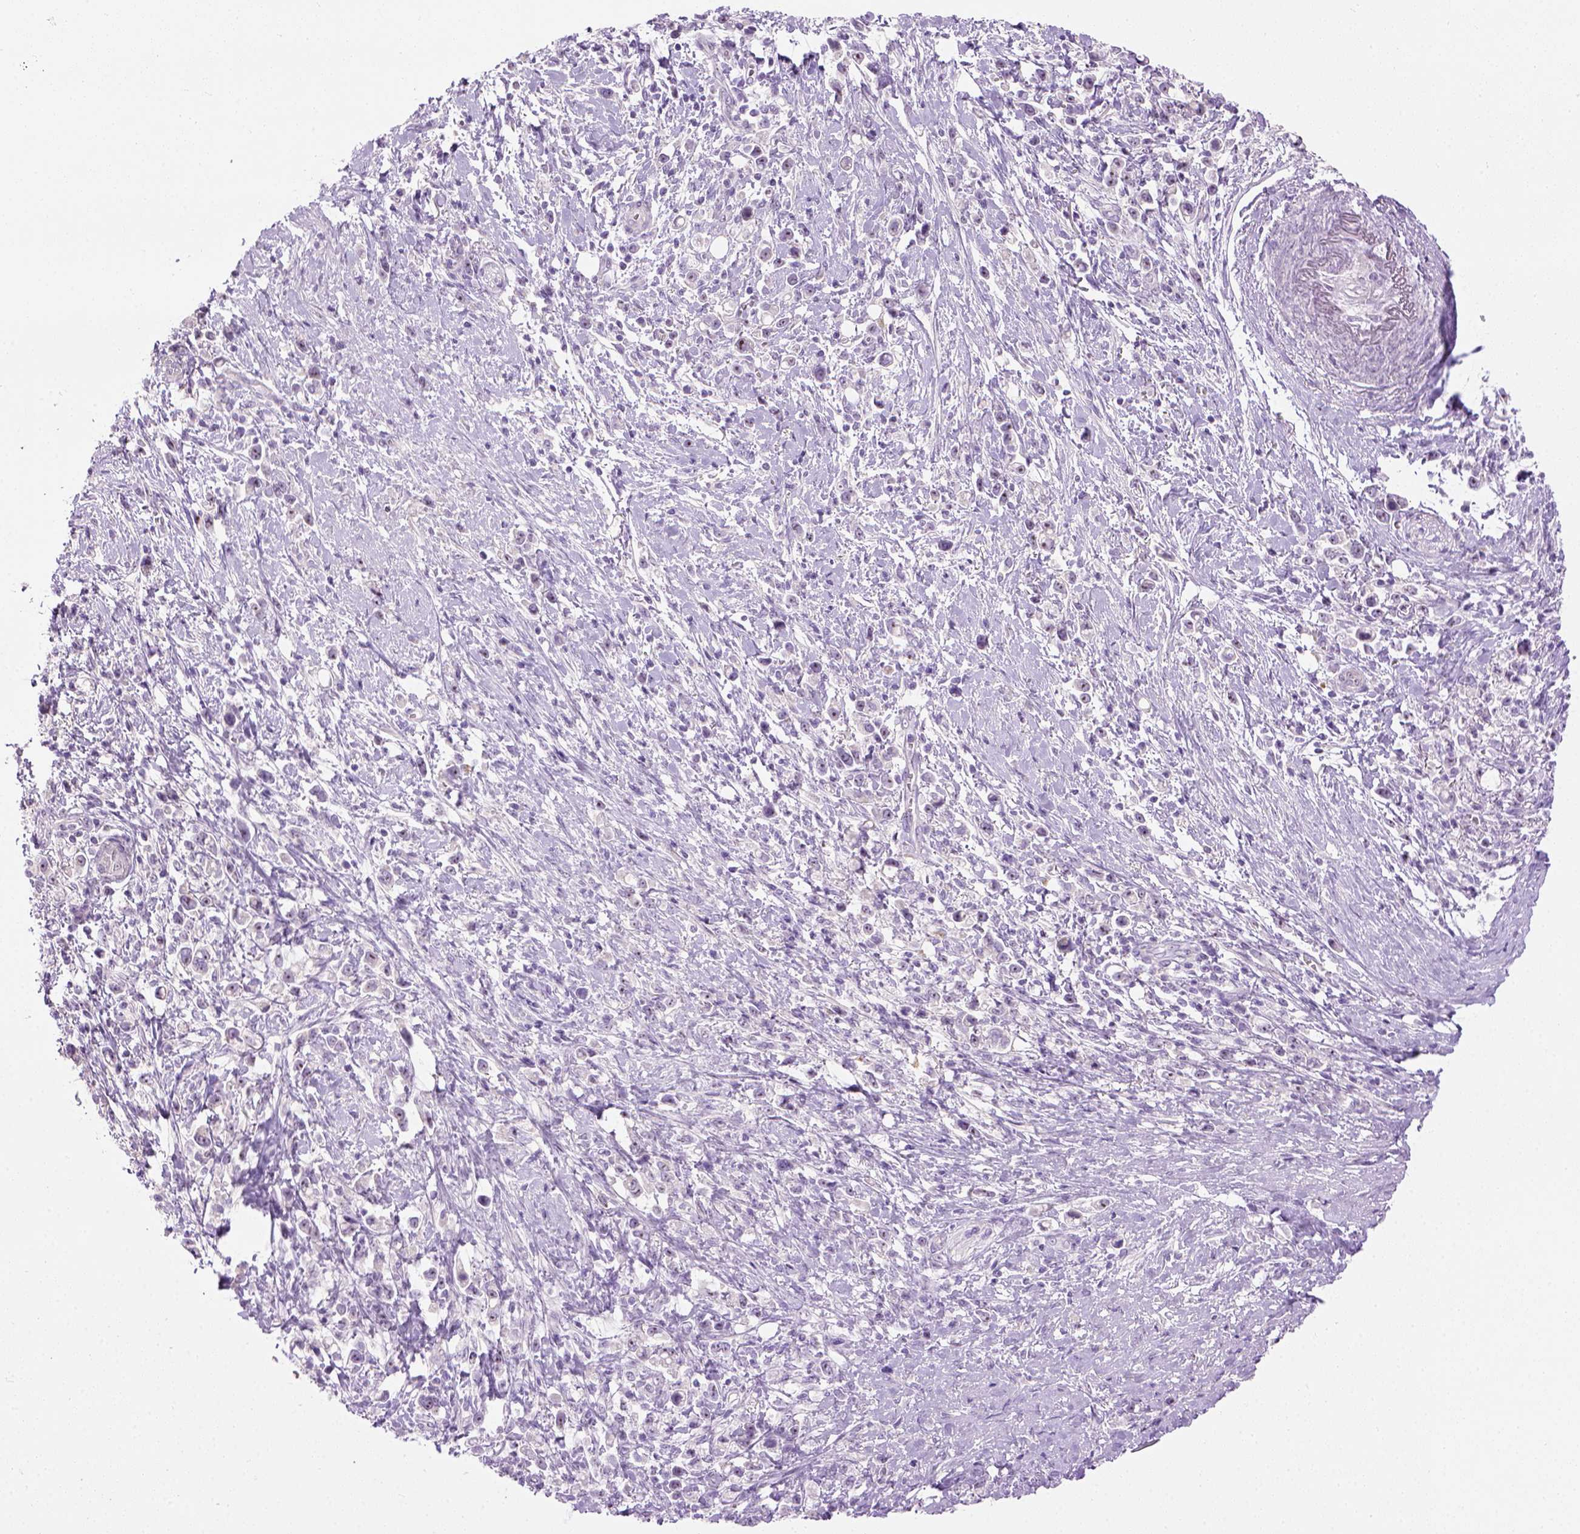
{"staining": {"intensity": "negative", "quantity": "none", "location": "none"}, "tissue": "stomach cancer", "cell_type": "Tumor cells", "image_type": "cancer", "snomed": [{"axis": "morphology", "description": "Adenocarcinoma, NOS"}, {"axis": "topography", "description": "Stomach"}], "caption": "High magnification brightfield microscopy of adenocarcinoma (stomach) stained with DAB (brown) and counterstained with hematoxylin (blue): tumor cells show no significant expression.", "gene": "UTP4", "patient": {"sex": "male", "age": 63}}